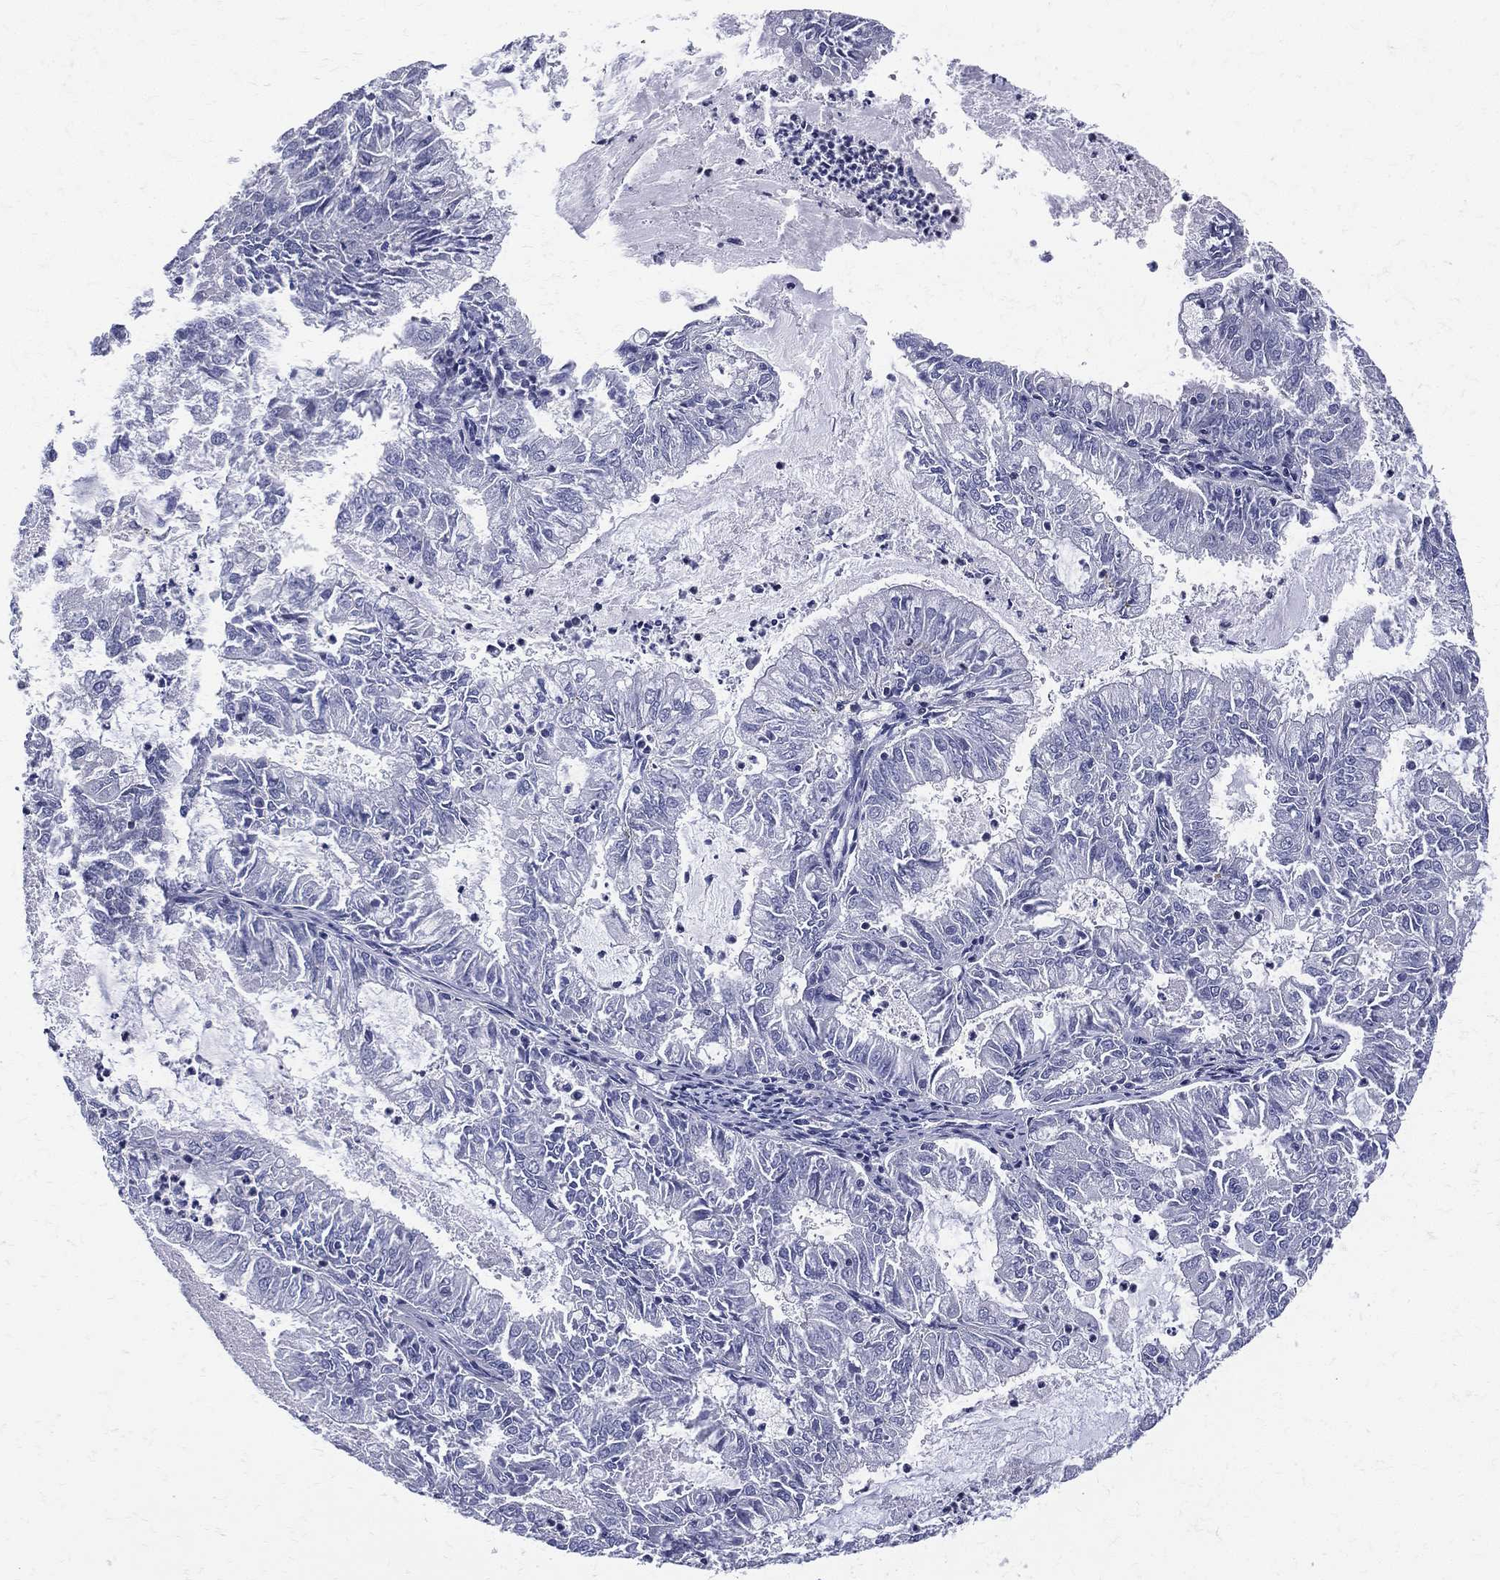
{"staining": {"intensity": "negative", "quantity": "none", "location": "none"}, "tissue": "endometrial cancer", "cell_type": "Tumor cells", "image_type": "cancer", "snomed": [{"axis": "morphology", "description": "Adenocarcinoma, NOS"}, {"axis": "topography", "description": "Endometrium"}], "caption": "Immunohistochemical staining of endometrial cancer (adenocarcinoma) exhibits no significant positivity in tumor cells.", "gene": "ETNPPL", "patient": {"sex": "female", "age": 57}}